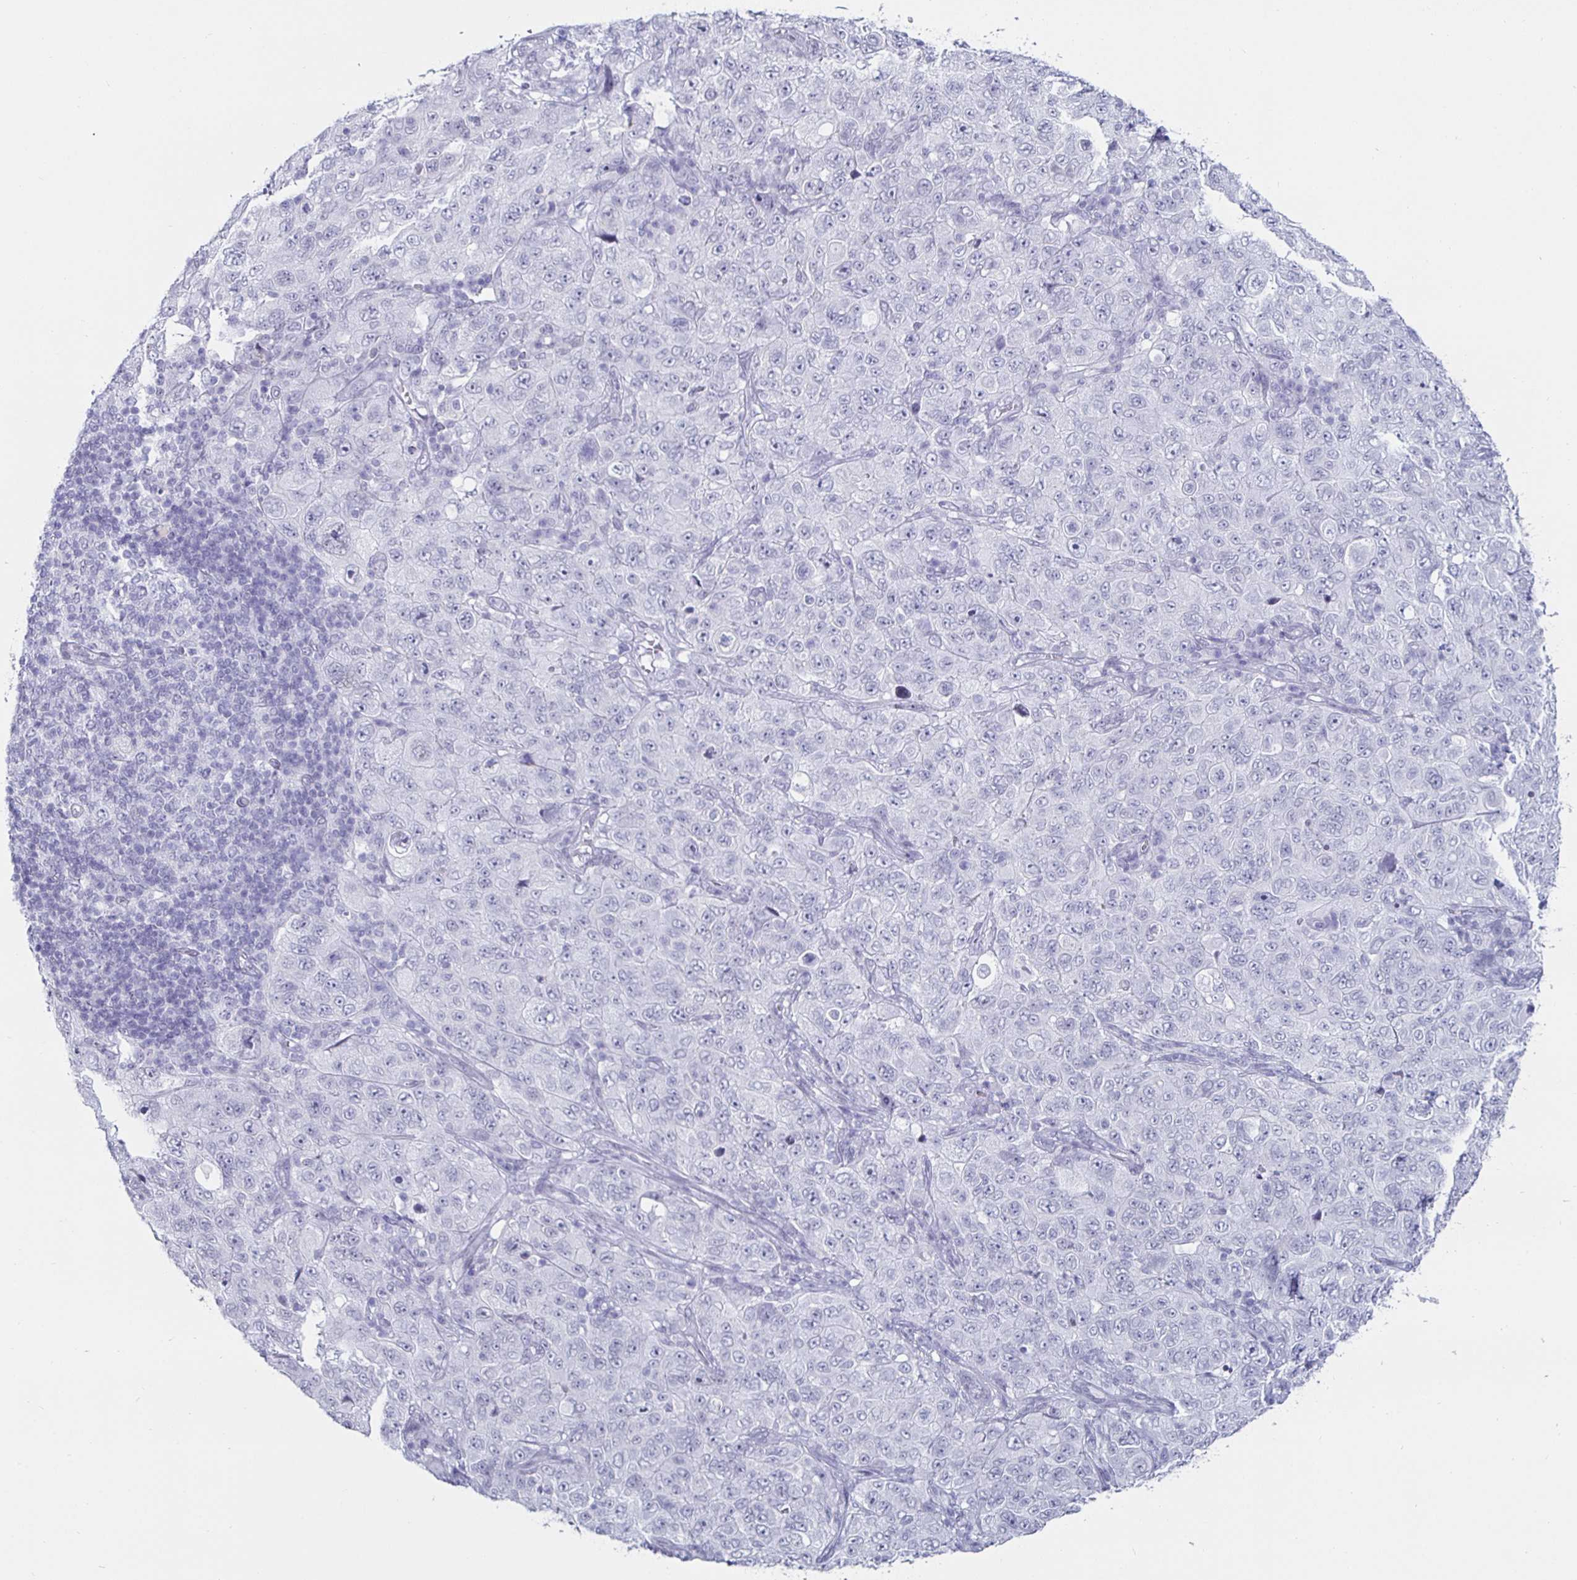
{"staining": {"intensity": "negative", "quantity": "none", "location": "none"}, "tissue": "pancreatic cancer", "cell_type": "Tumor cells", "image_type": "cancer", "snomed": [{"axis": "morphology", "description": "Adenocarcinoma, NOS"}, {"axis": "topography", "description": "Pancreas"}], "caption": "The immunohistochemistry image has no significant staining in tumor cells of pancreatic cancer tissue.", "gene": "KRT4", "patient": {"sex": "male", "age": 68}}